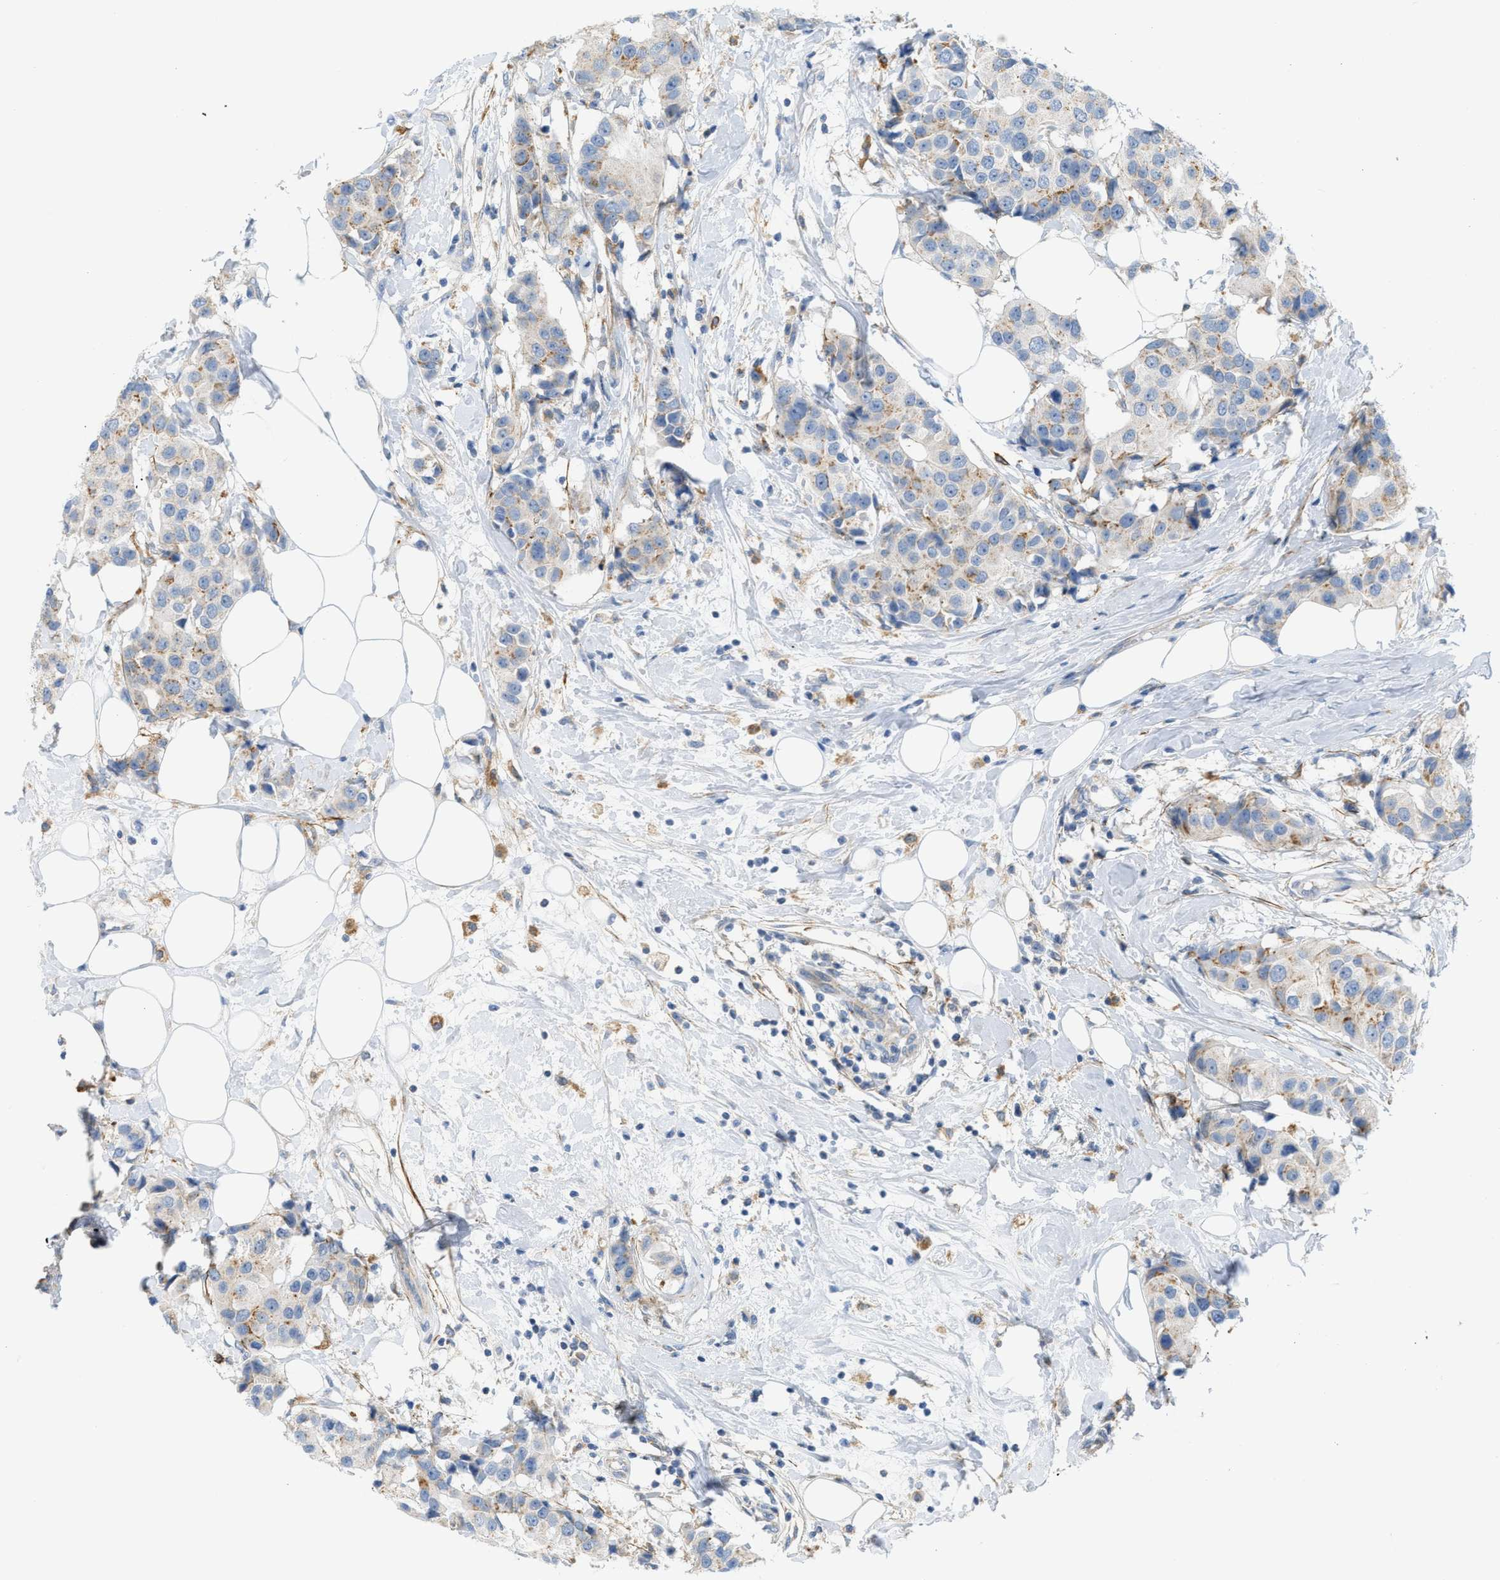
{"staining": {"intensity": "weak", "quantity": ">75%", "location": "cytoplasmic/membranous"}, "tissue": "breast cancer", "cell_type": "Tumor cells", "image_type": "cancer", "snomed": [{"axis": "morphology", "description": "Normal tissue, NOS"}, {"axis": "morphology", "description": "Duct carcinoma"}, {"axis": "topography", "description": "Breast"}], "caption": "Breast cancer stained with a brown dye demonstrates weak cytoplasmic/membranous positive staining in about >75% of tumor cells.", "gene": "LMBRD1", "patient": {"sex": "female", "age": 39}}